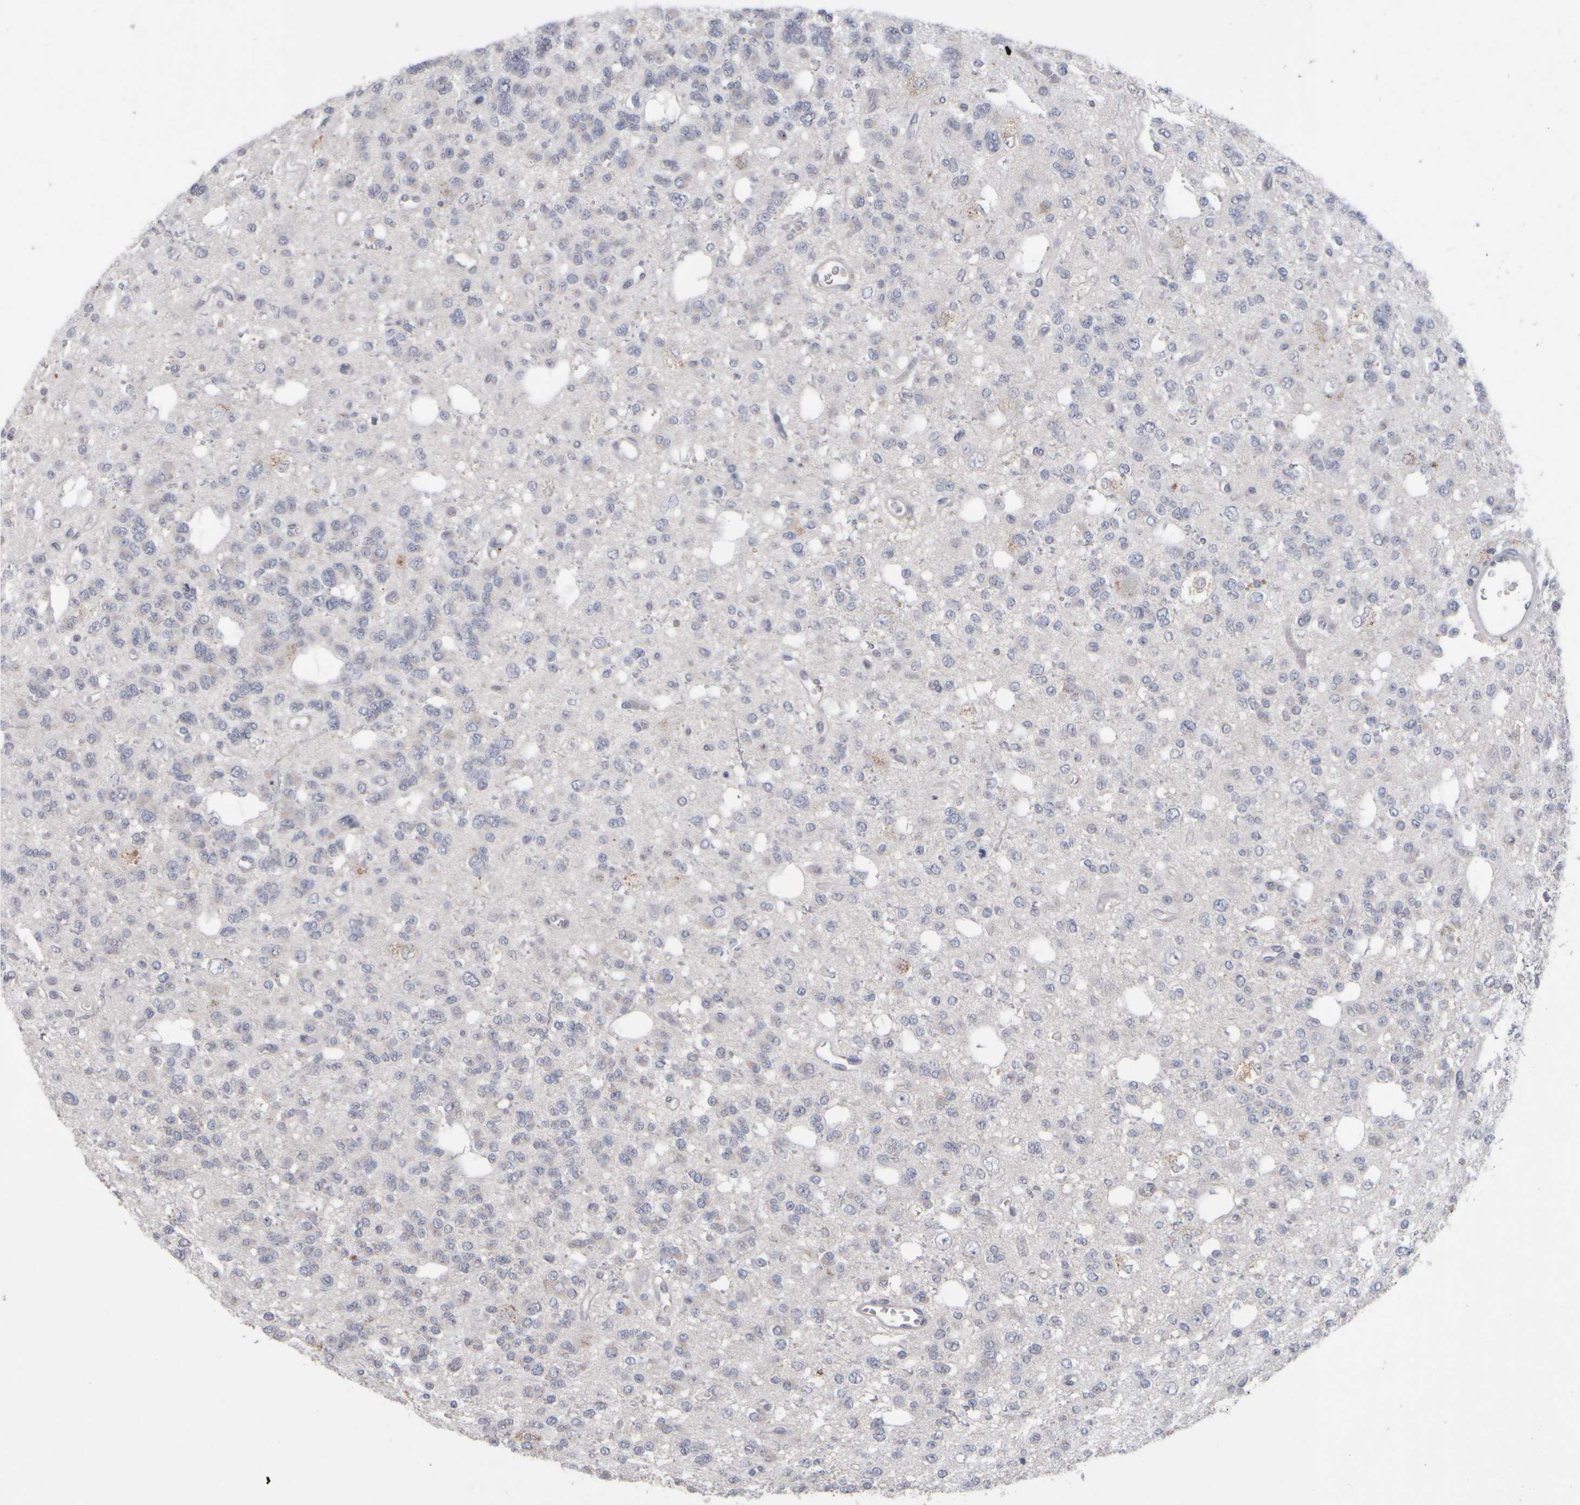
{"staining": {"intensity": "negative", "quantity": "none", "location": "none"}, "tissue": "glioma", "cell_type": "Tumor cells", "image_type": "cancer", "snomed": [{"axis": "morphology", "description": "Glioma, malignant, Low grade"}, {"axis": "topography", "description": "Brain"}], "caption": "There is no significant positivity in tumor cells of glioma.", "gene": "EPHX2", "patient": {"sex": "male", "age": 38}}